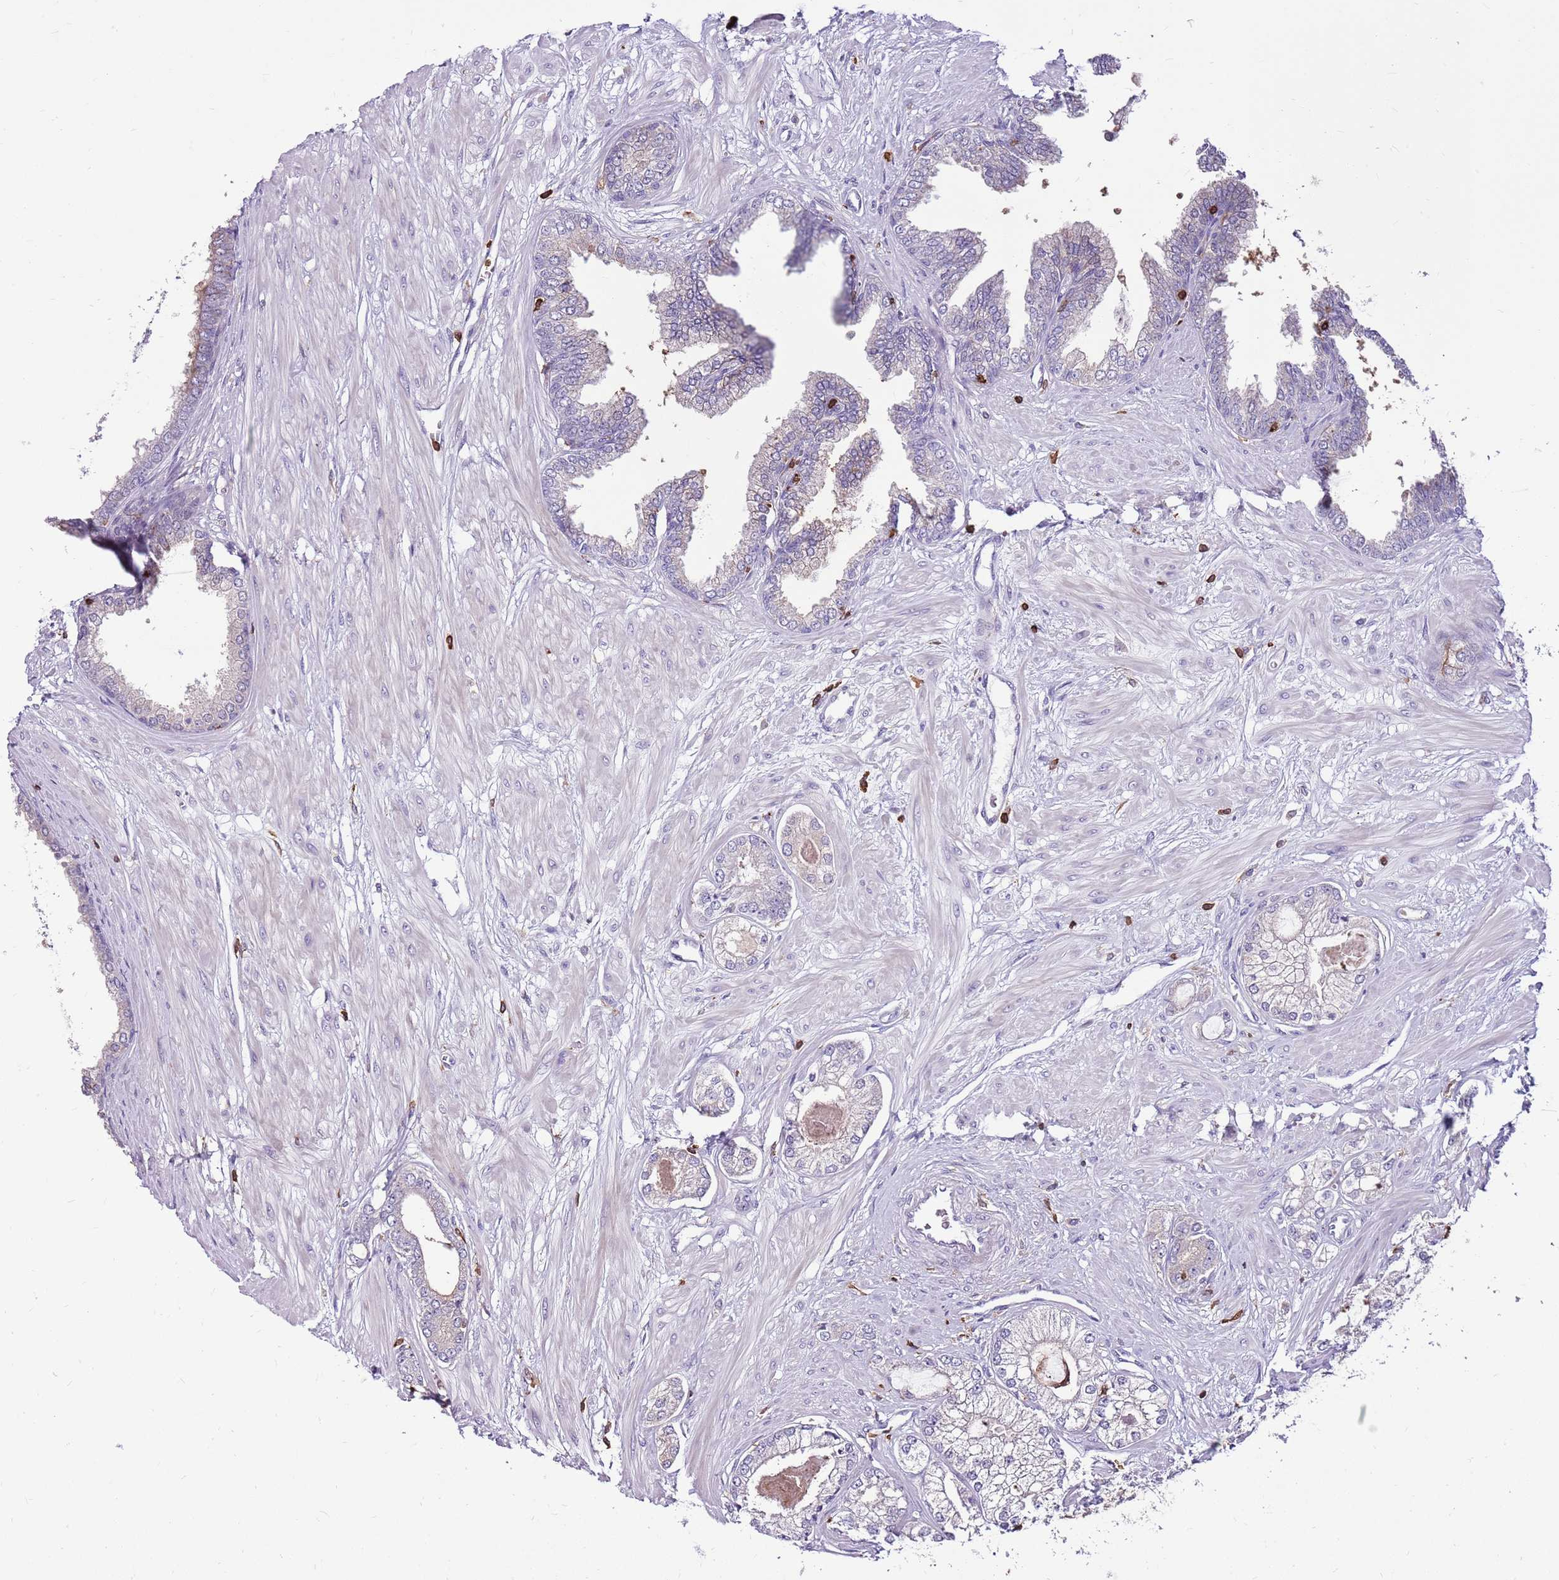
{"staining": {"intensity": "negative", "quantity": "none", "location": "none"}, "tissue": "prostate cancer", "cell_type": "Tumor cells", "image_type": "cancer", "snomed": [{"axis": "morphology", "description": "Adenocarcinoma, Low grade"}, {"axis": "topography", "description": "Prostate"}], "caption": "A photomicrograph of low-grade adenocarcinoma (prostate) stained for a protein reveals no brown staining in tumor cells.", "gene": "ZSWIM1", "patient": {"sex": "male", "age": 64}}